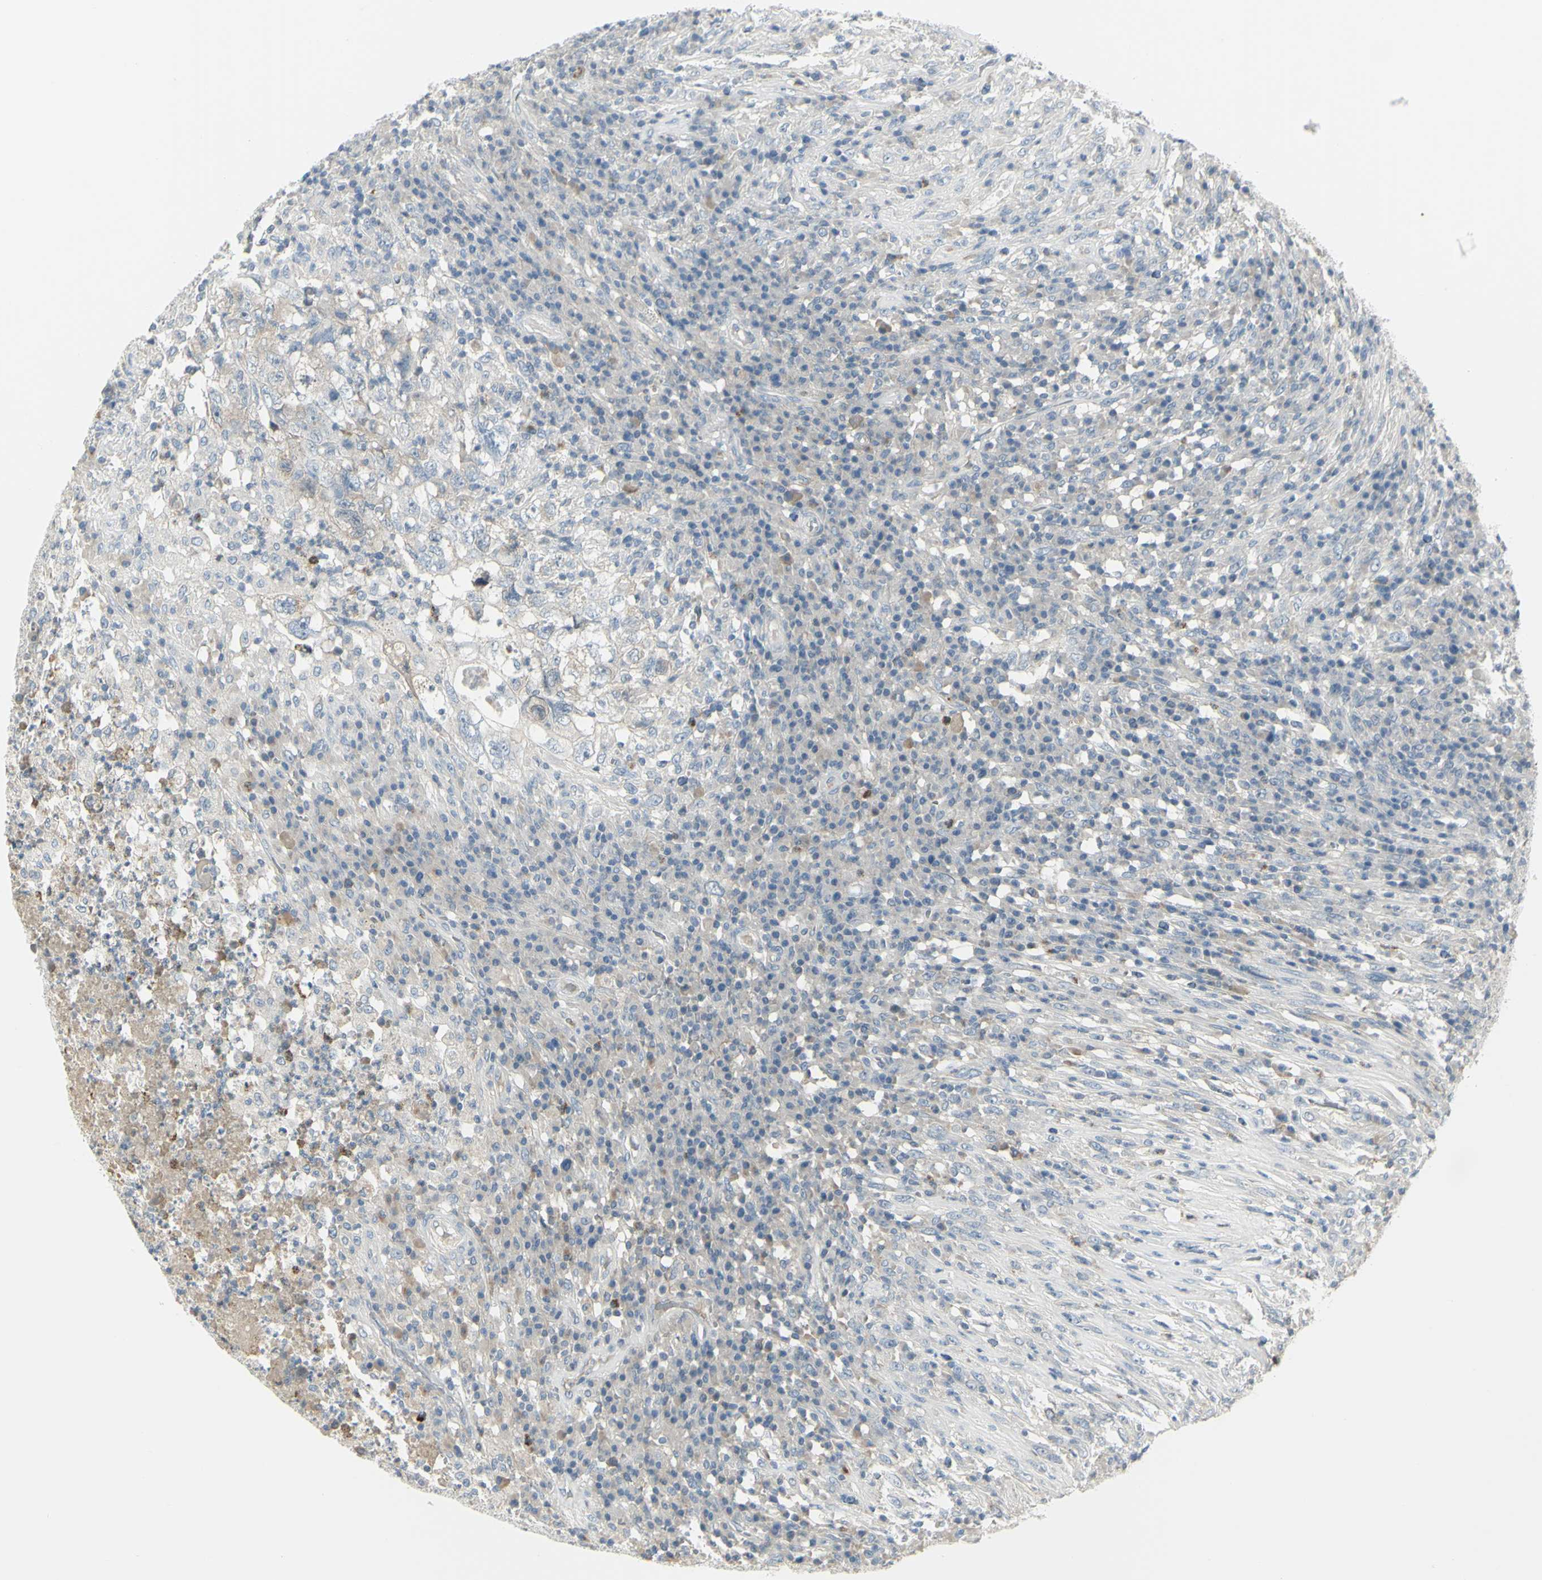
{"staining": {"intensity": "weak", "quantity": "<25%", "location": "cytoplasmic/membranous"}, "tissue": "testis cancer", "cell_type": "Tumor cells", "image_type": "cancer", "snomed": [{"axis": "morphology", "description": "Necrosis, NOS"}, {"axis": "morphology", "description": "Carcinoma, Embryonal, NOS"}, {"axis": "topography", "description": "Testis"}], "caption": "This is an immunohistochemistry photomicrograph of testis cancer (embryonal carcinoma). There is no positivity in tumor cells.", "gene": "CCNB2", "patient": {"sex": "male", "age": 19}}